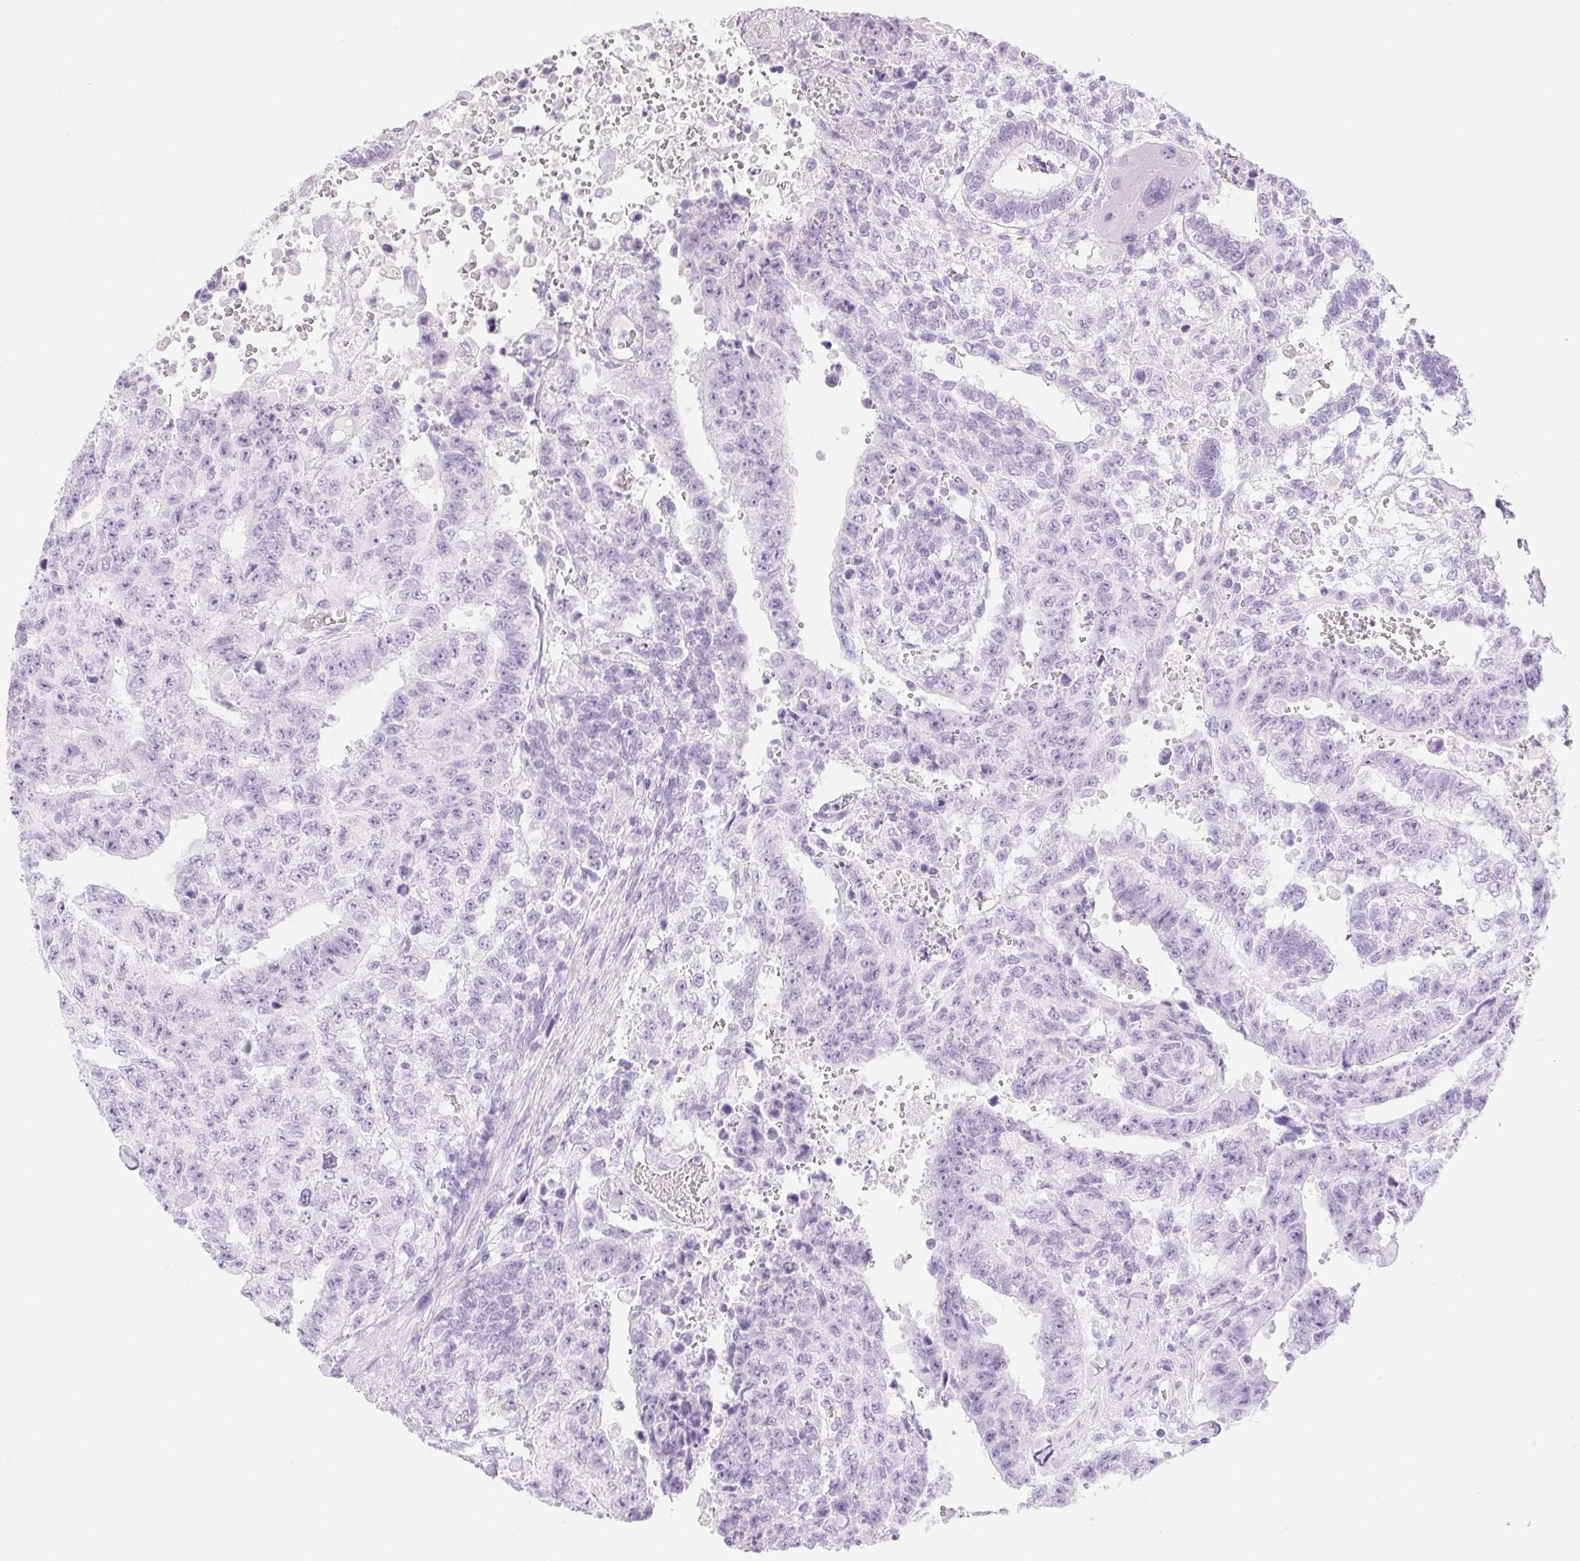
{"staining": {"intensity": "negative", "quantity": "none", "location": "none"}, "tissue": "testis cancer", "cell_type": "Tumor cells", "image_type": "cancer", "snomed": [{"axis": "morphology", "description": "Carcinoma, Embryonal, NOS"}, {"axis": "topography", "description": "Testis"}], "caption": "Human testis embryonal carcinoma stained for a protein using IHC displays no positivity in tumor cells.", "gene": "CLDN16", "patient": {"sex": "male", "age": 24}}